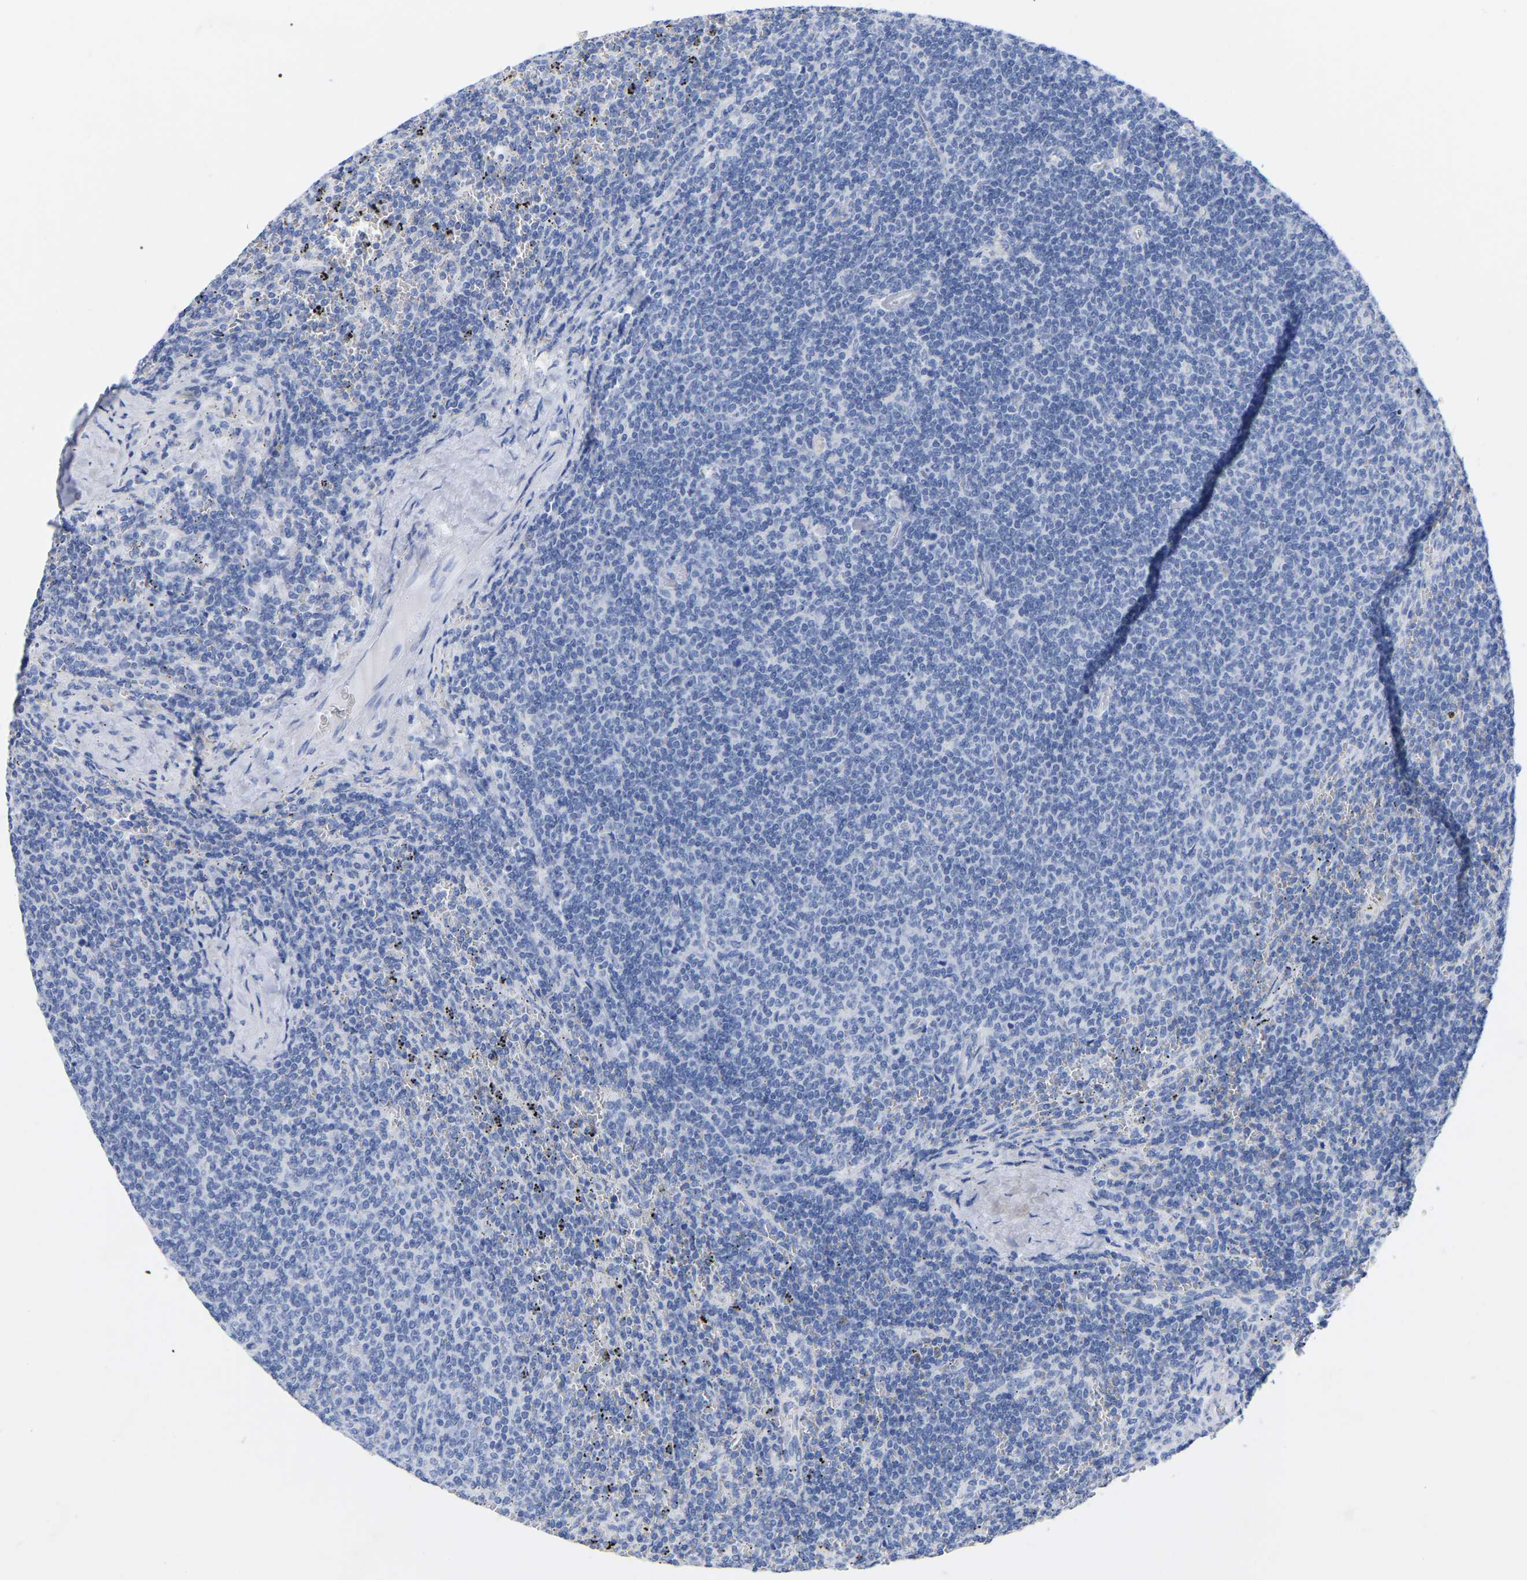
{"staining": {"intensity": "negative", "quantity": "none", "location": "none"}, "tissue": "lymphoma", "cell_type": "Tumor cells", "image_type": "cancer", "snomed": [{"axis": "morphology", "description": "Malignant lymphoma, non-Hodgkin's type, Low grade"}, {"axis": "topography", "description": "Spleen"}], "caption": "Immunohistochemistry of human malignant lymphoma, non-Hodgkin's type (low-grade) shows no positivity in tumor cells.", "gene": "ZNF629", "patient": {"sex": "female", "age": 50}}